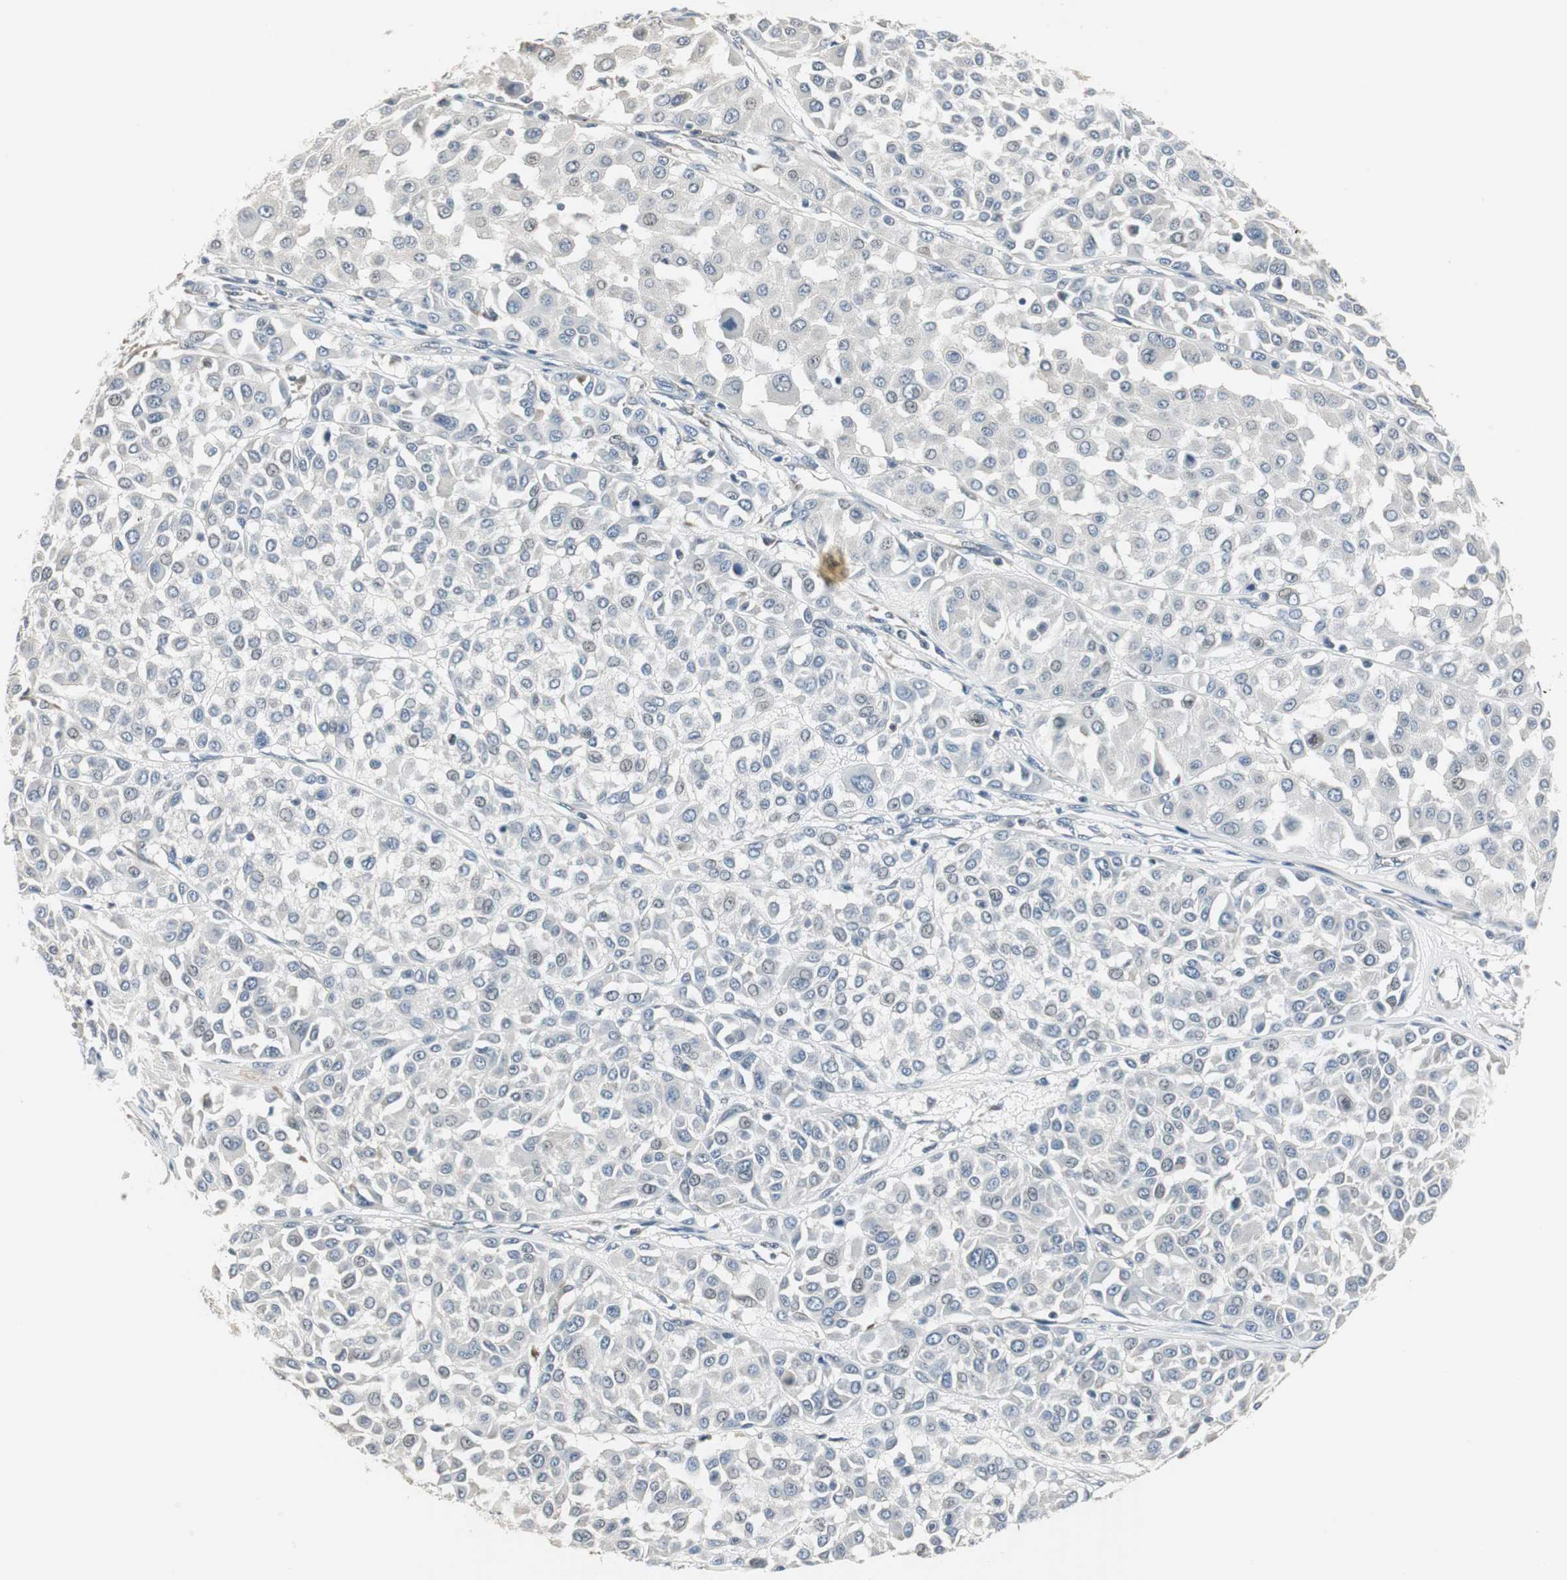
{"staining": {"intensity": "negative", "quantity": "none", "location": "none"}, "tissue": "melanoma", "cell_type": "Tumor cells", "image_type": "cancer", "snomed": [{"axis": "morphology", "description": "Malignant melanoma, Metastatic site"}, {"axis": "topography", "description": "Soft tissue"}], "caption": "Immunohistochemical staining of human melanoma shows no significant staining in tumor cells. (DAB immunohistochemistry, high magnification).", "gene": "CCT5", "patient": {"sex": "male", "age": 41}}